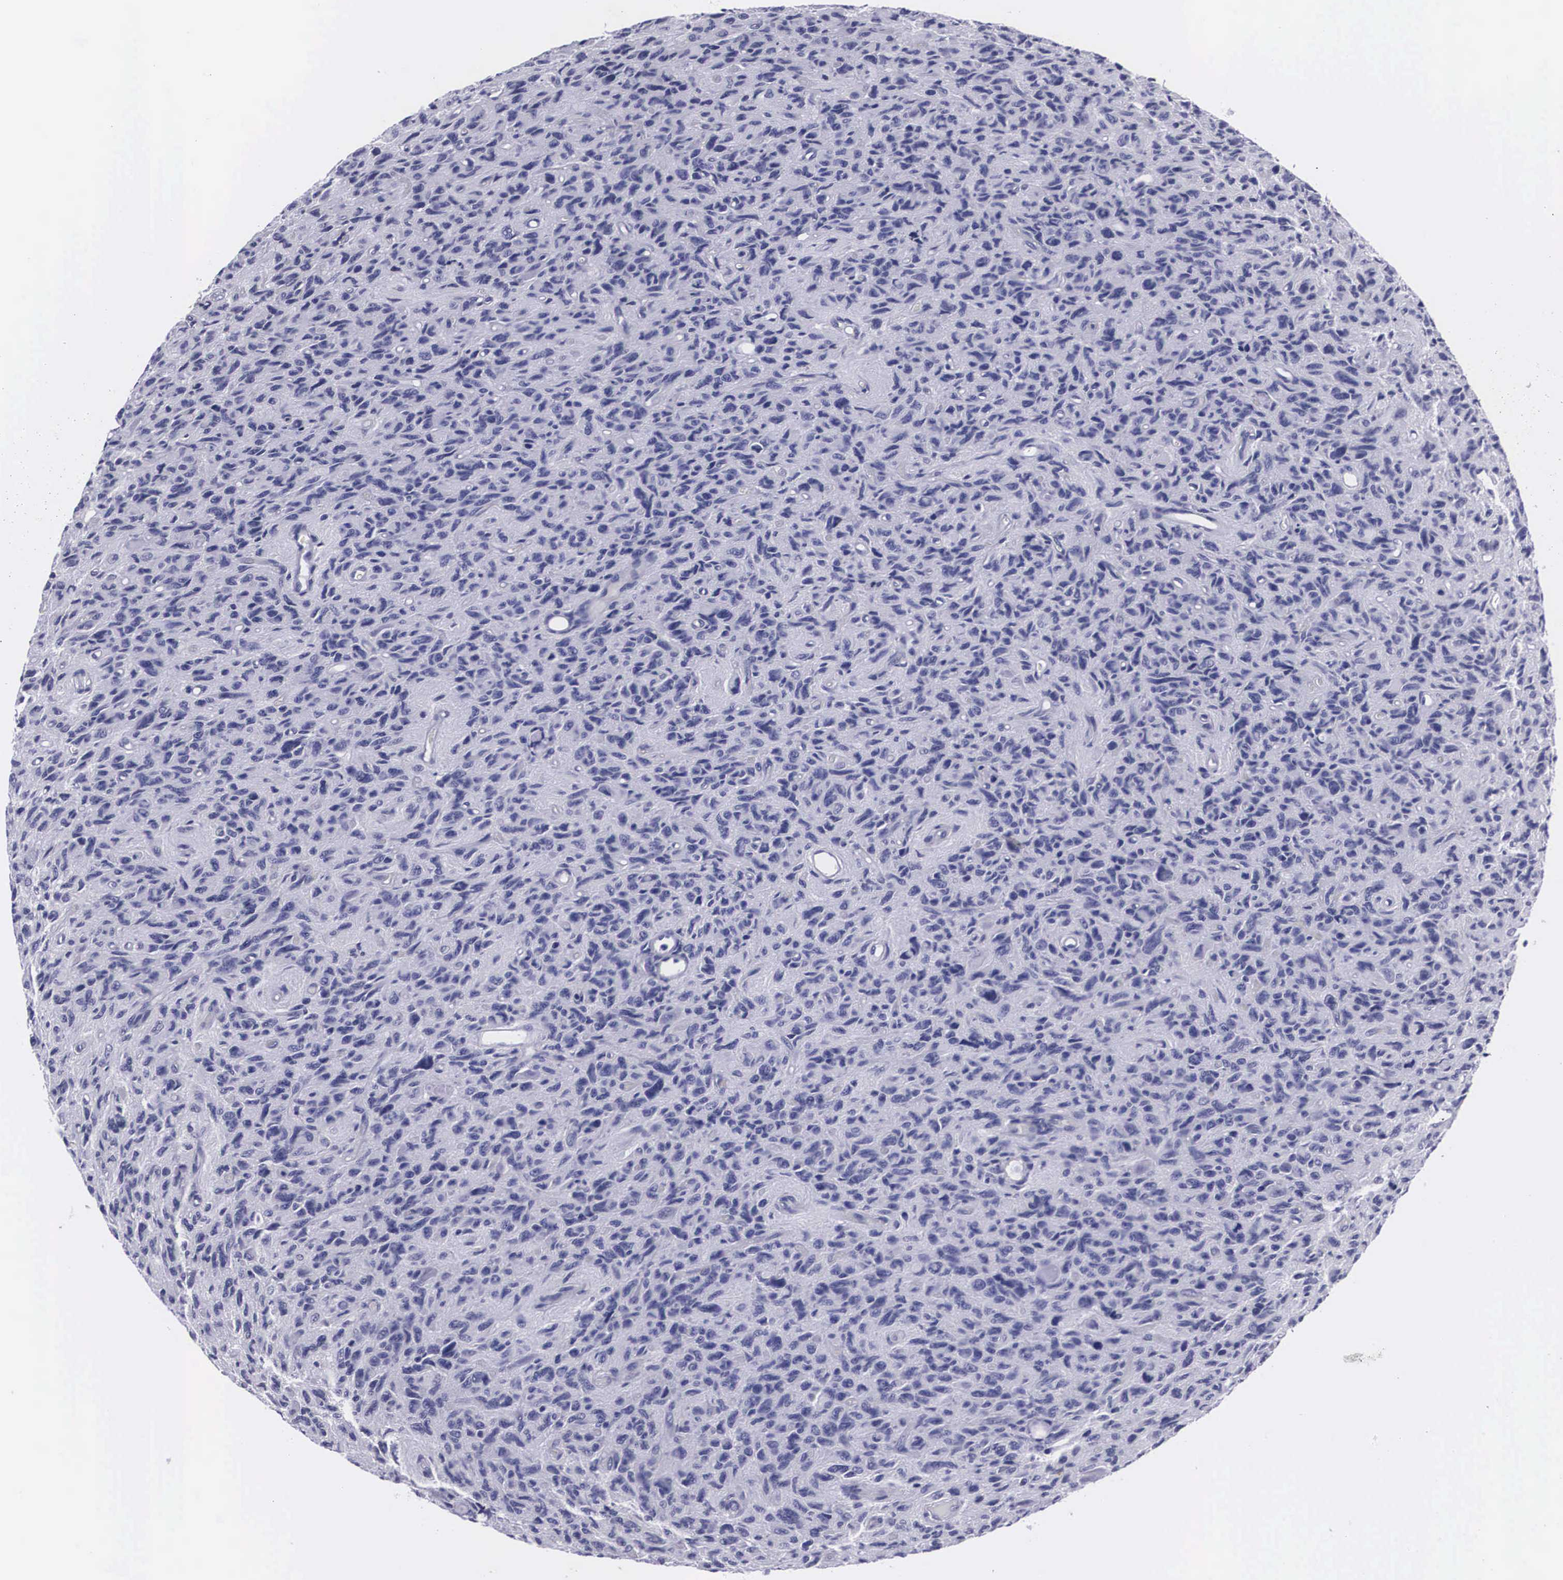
{"staining": {"intensity": "negative", "quantity": "none", "location": "none"}, "tissue": "glioma", "cell_type": "Tumor cells", "image_type": "cancer", "snomed": [{"axis": "morphology", "description": "Glioma, malignant, High grade"}, {"axis": "topography", "description": "Brain"}], "caption": "Photomicrograph shows no significant protein positivity in tumor cells of glioma.", "gene": "C22orf31", "patient": {"sex": "female", "age": 60}}